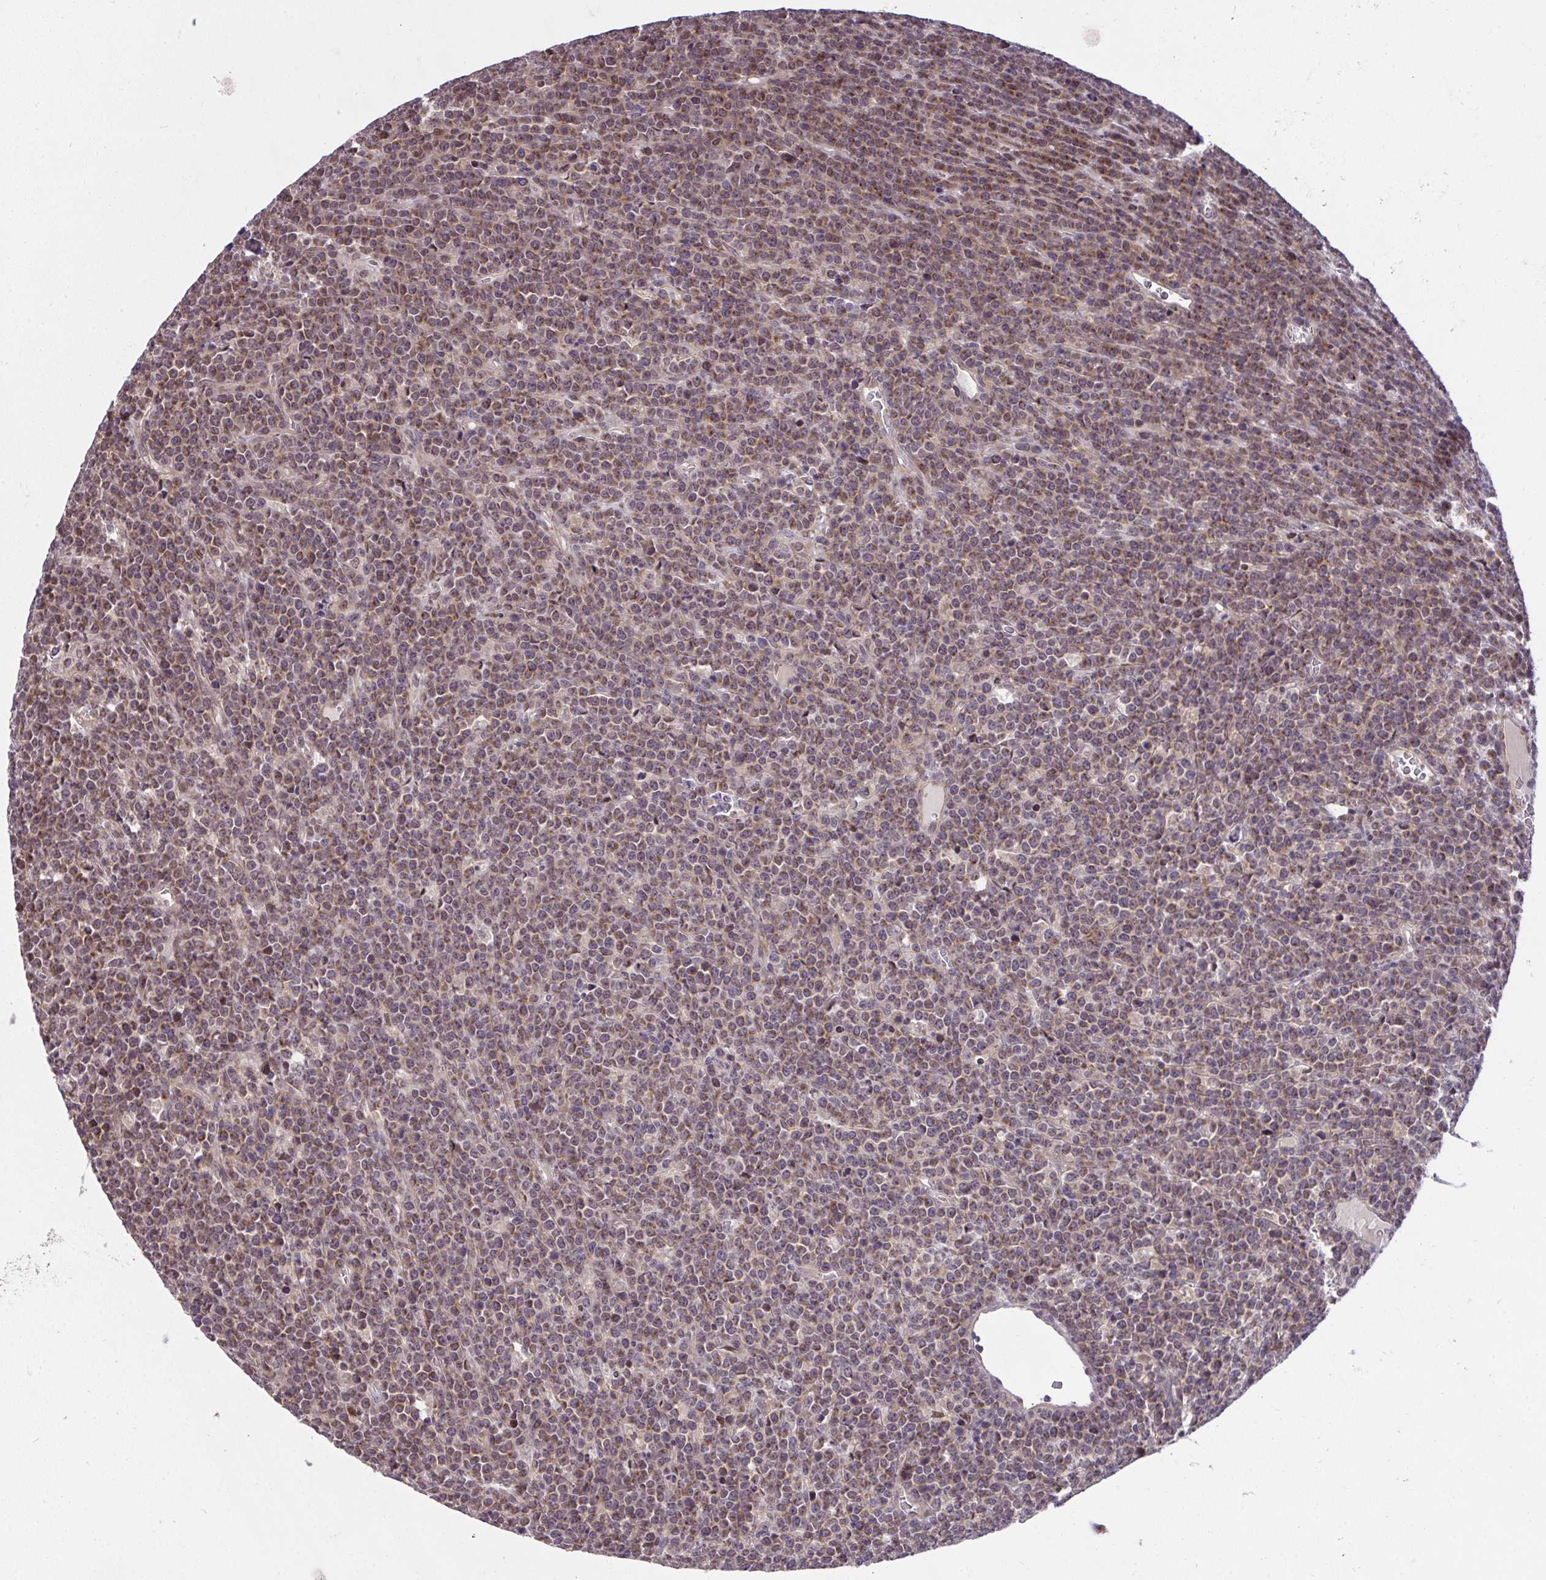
{"staining": {"intensity": "moderate", "quantity": ">75%", "location": "cytoplasmic/membranous"}, "tissue": "lymphoma", "cell_type": "Tumor cells", "image_type": "cancer", "snomed": [{"axis": "morphology", "description": "Malignant lymphoma, non-Hodgkin's type, High grade"}, {"axis": "topography", "description": "Ovary"}], "caption": "Immunohistochemistry (IHC) histopathology image of high-grade malignant lymphoma, non-Hodgkin's type stained for a protein (brown), which exhibits medium levels of moderate cytoplasmic/membranous staining in approximately >75% of tumor cells.", "gene": "RDH14", "patient": {"sex": "female", "age": 56}}